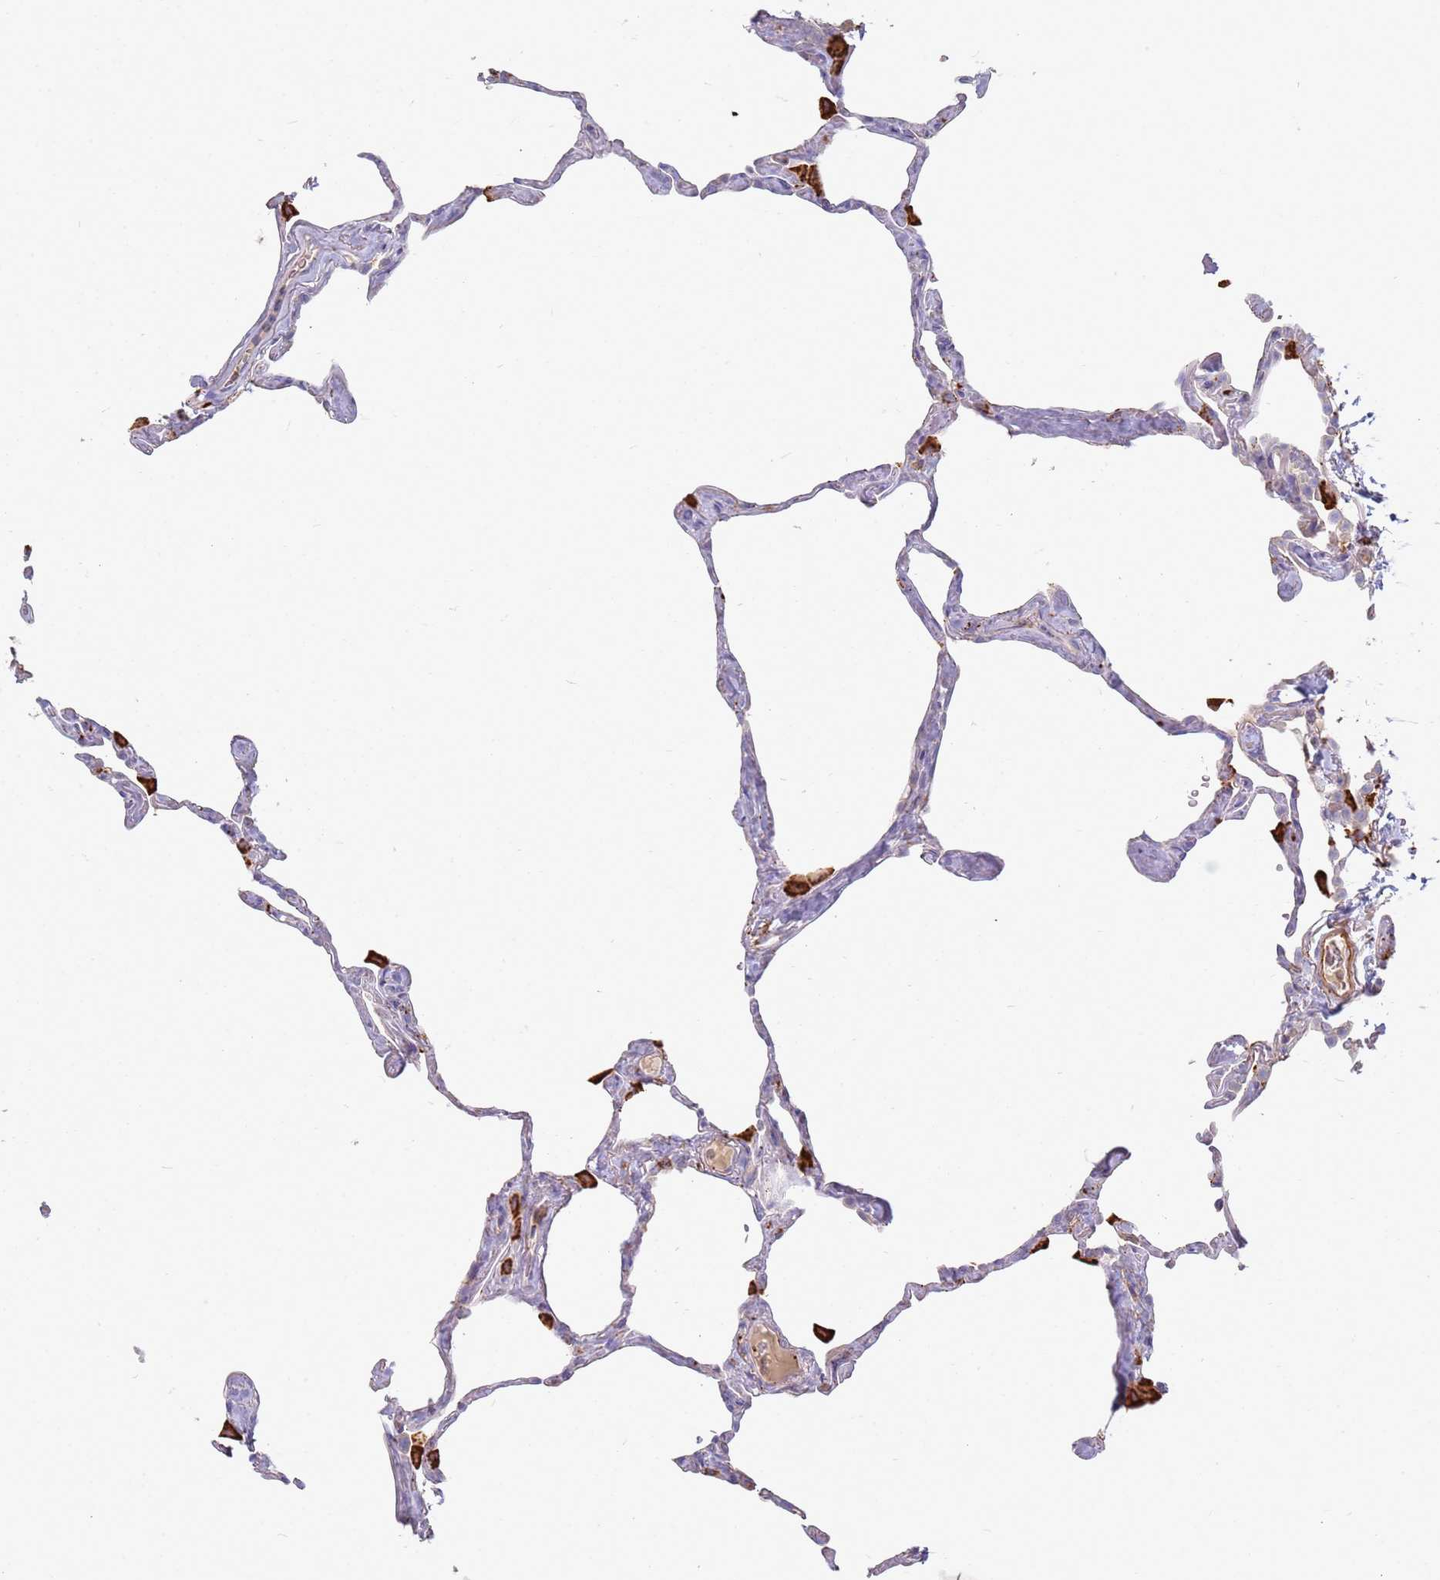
{"staining": {"intensity": "negative", "quantity": "none", "location": "none"}, "tissue": "lung", "cell_type": "Alveolar cells", "image_type": "normal", "snomed": [{"axis": "morphology", "description": "Normal tissue, NOS"}, {"axis": "topography", "description": "Lung"}], "caption": "This is an IHC histopathology image of benign human lung. There is no positivity in alveolar cells.", "gene": "TMEM229B", "patient": {"sex": "male", "age": 65}}